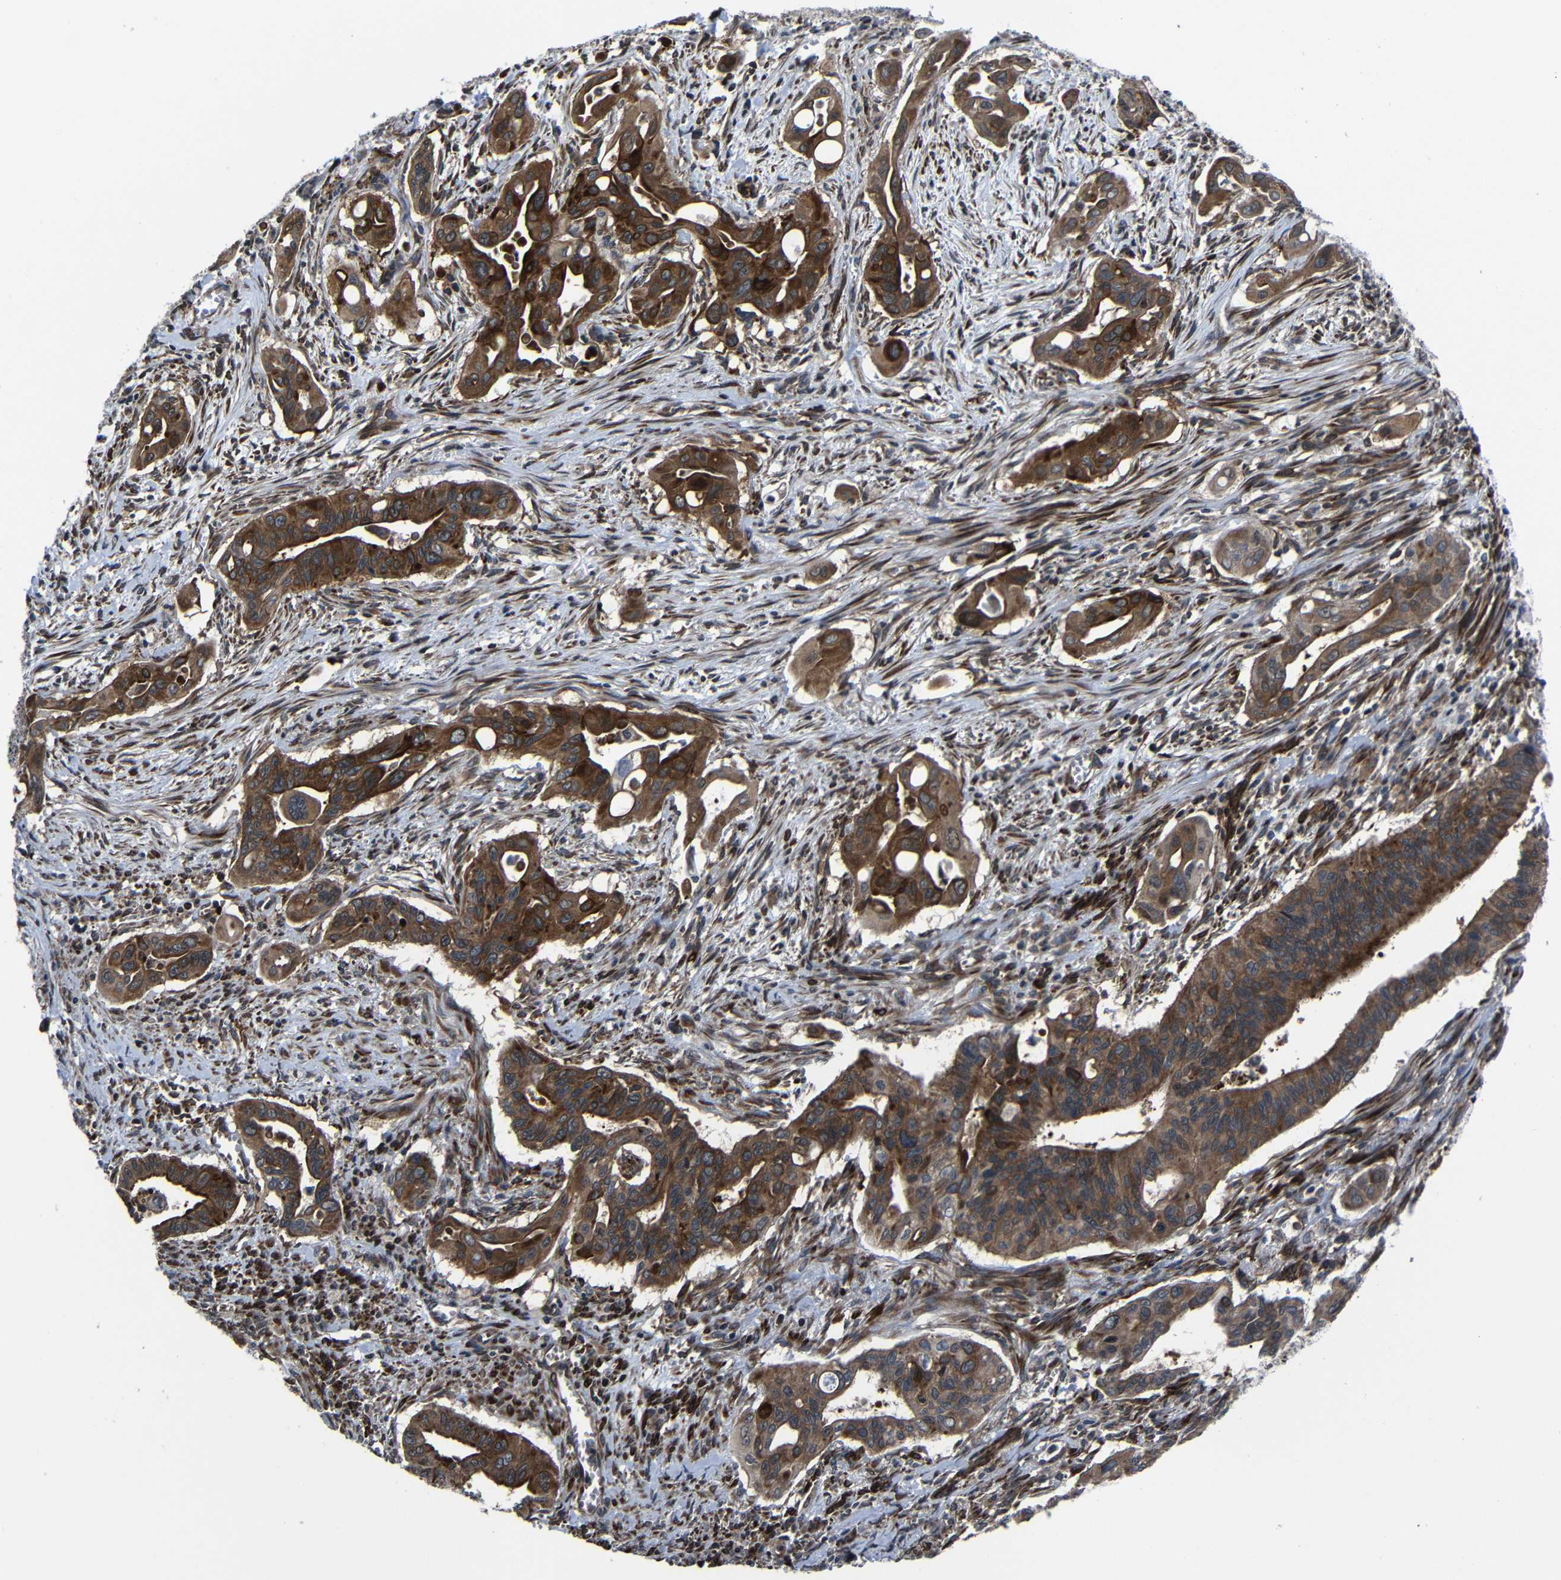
{"staining": {"intensity": "strong", "quantity": ">75%", "location": "cytoplasmic/membranous"}, "tissue": "pancreatic cancer", "cell_type": "Tumor cells", "image_type": "cancer", "snomed": [{"axis": "morphology", "description": "Adenocarcinoma, NOS"}, {"axis": "topography", "description": "Pancreas"}], "caption": "Immunohistochemistry image of neoplastic tissue: human pancreatic cancer stained using IHC displays high levels of strong protein expression localized specifically in the cytoplasmic/membranous of tumor cells, appearing as a cytoplasmic/membranous brown color.", "gene": "KIAA0513", "patient": {"sex": "male", "age": 77}}